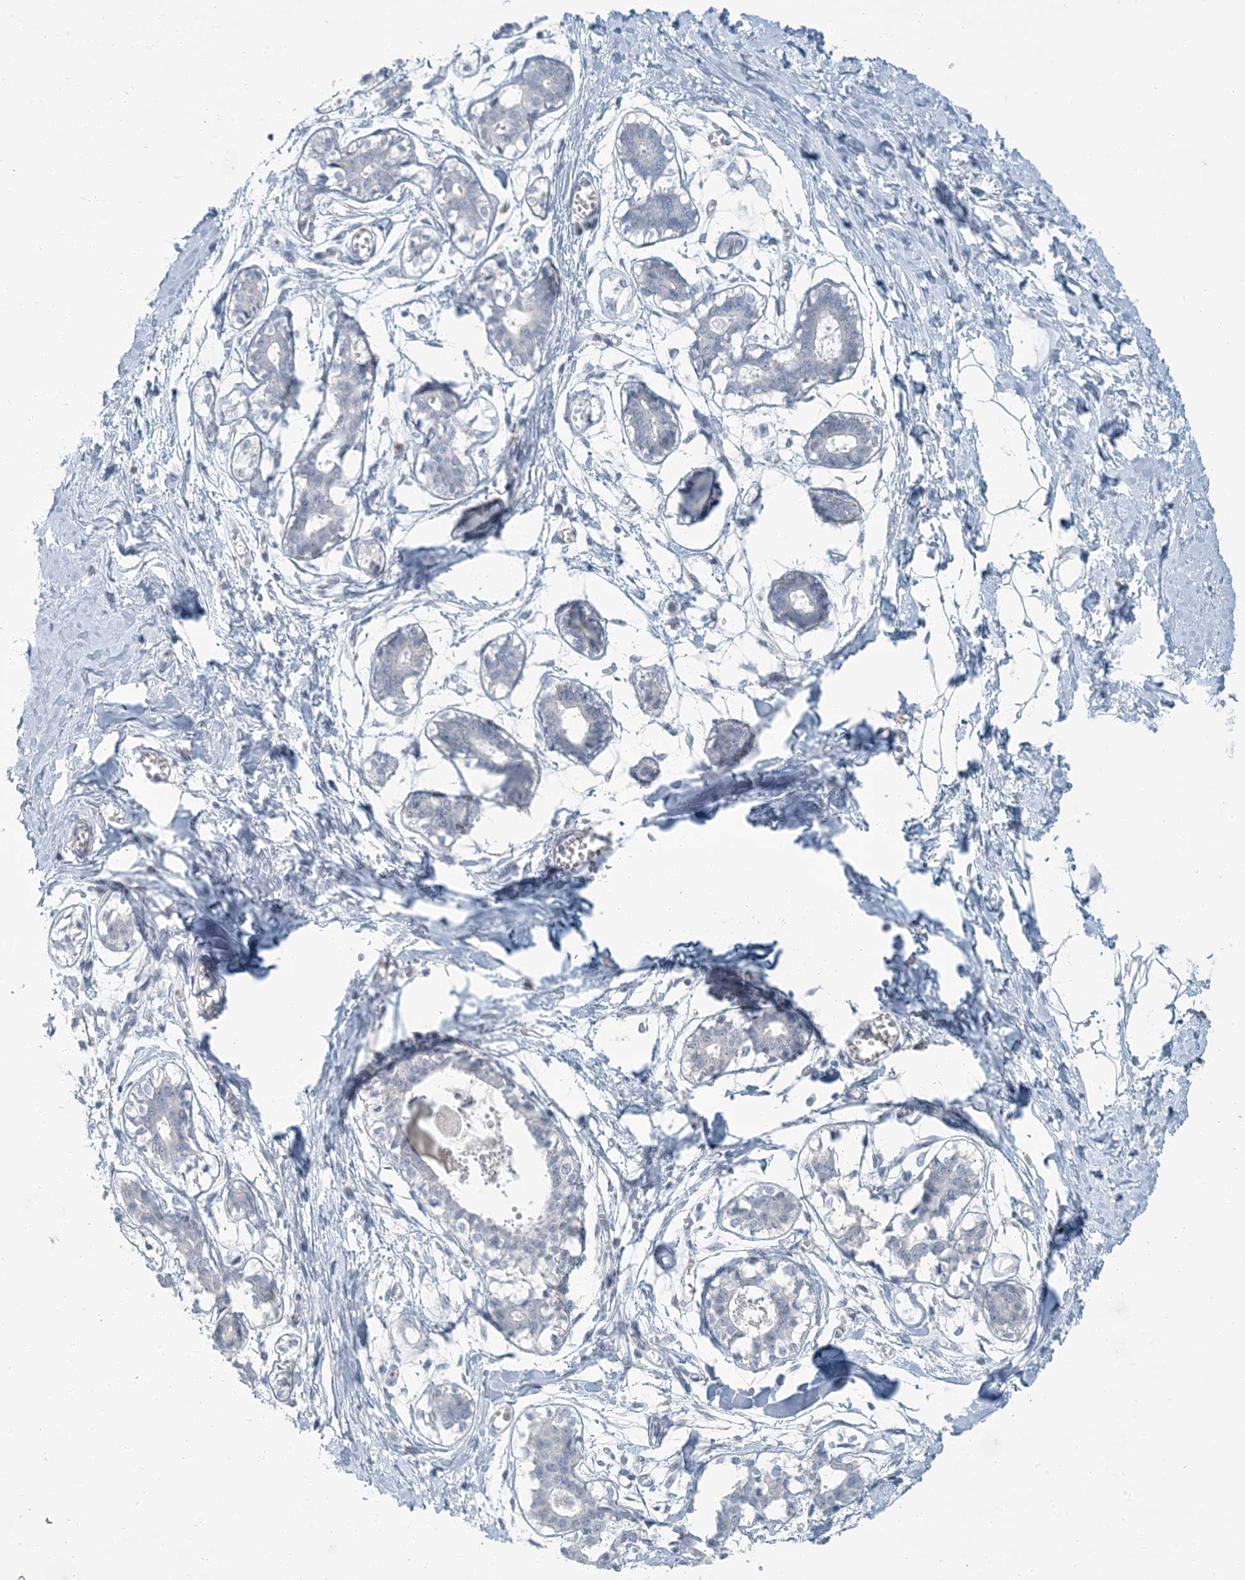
{"staining": {"intensity": "negative", "quantity": "none", "location": "none"}, "tissue": "breast", "cell_type": "Adipocytes", "image_type": "normal", "snomed": [{"axis": "morphology", "description": "Normal tissue, NOS"}, {"axis": "topography", "description": "Breast"}], "caption": "Photomicrograph shows no protein expression in adipocytes of benign breast. (Brightfield microscopy of DAB immunohistochemistry (IHC) at high magnification).", "gene": "EPHA4", "patient": {"sex": "female", "age": 27}}